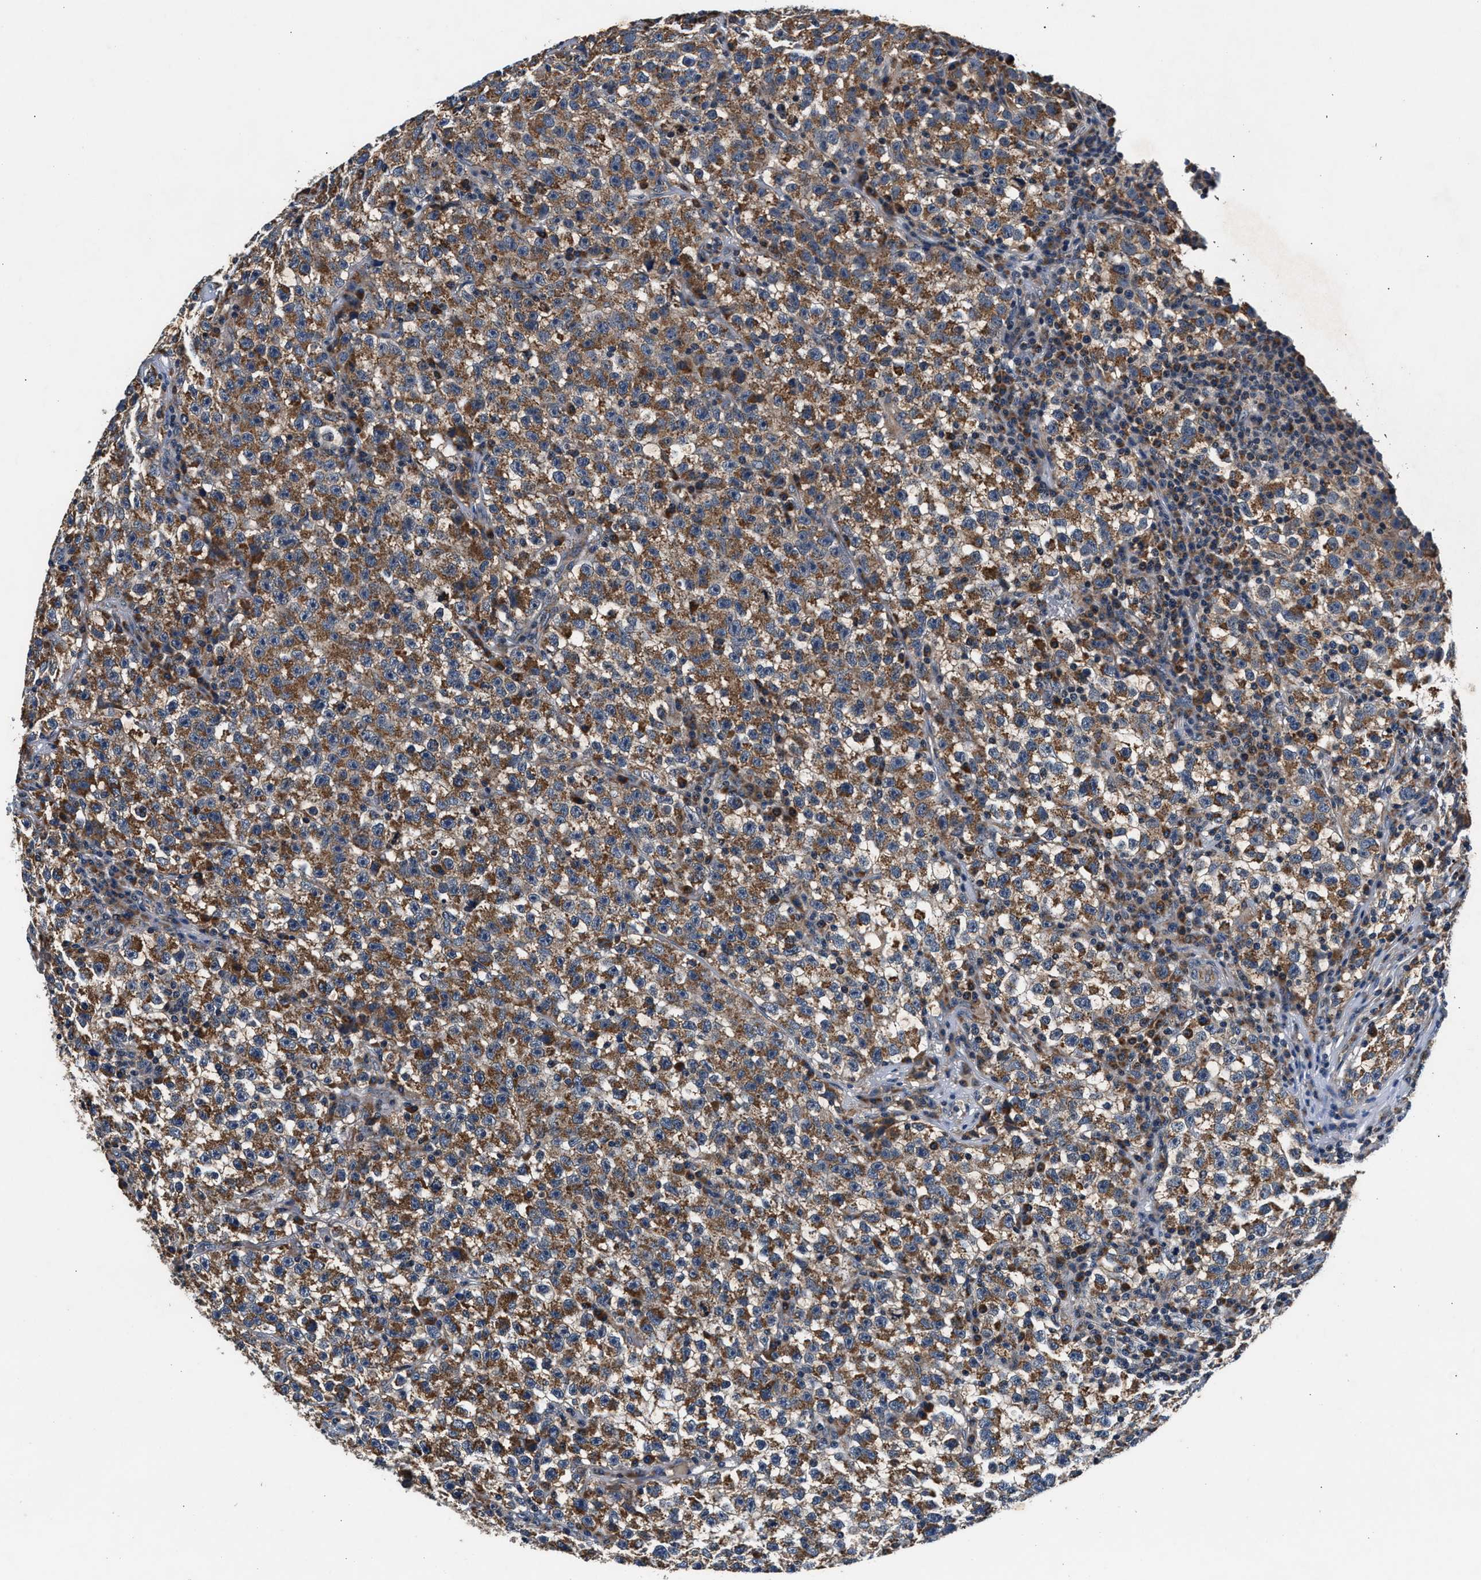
{"staining": {"intensity": "moderate", "quantity": ">75%", "location": "cytoplasmic/membranous"}, "tissue": "testis cancer", "cell_type": "Tumor cells", "image_type": "cancer", "snomed": [{"axis": "morphology", "description": "Seminoma, NOS"}, {"axis": "topography", "description": "Testis"}], "caption": "Moderate cytoplasmic/membranous protein expression is present in approximately >75% of tumor cells in testis seminoma. Immunohistochemistry (ihc) stains the protein in brown and the nuclei are stained blue.", "gene": "IMMT", "patient": {"sex": "male", "age": 22}}